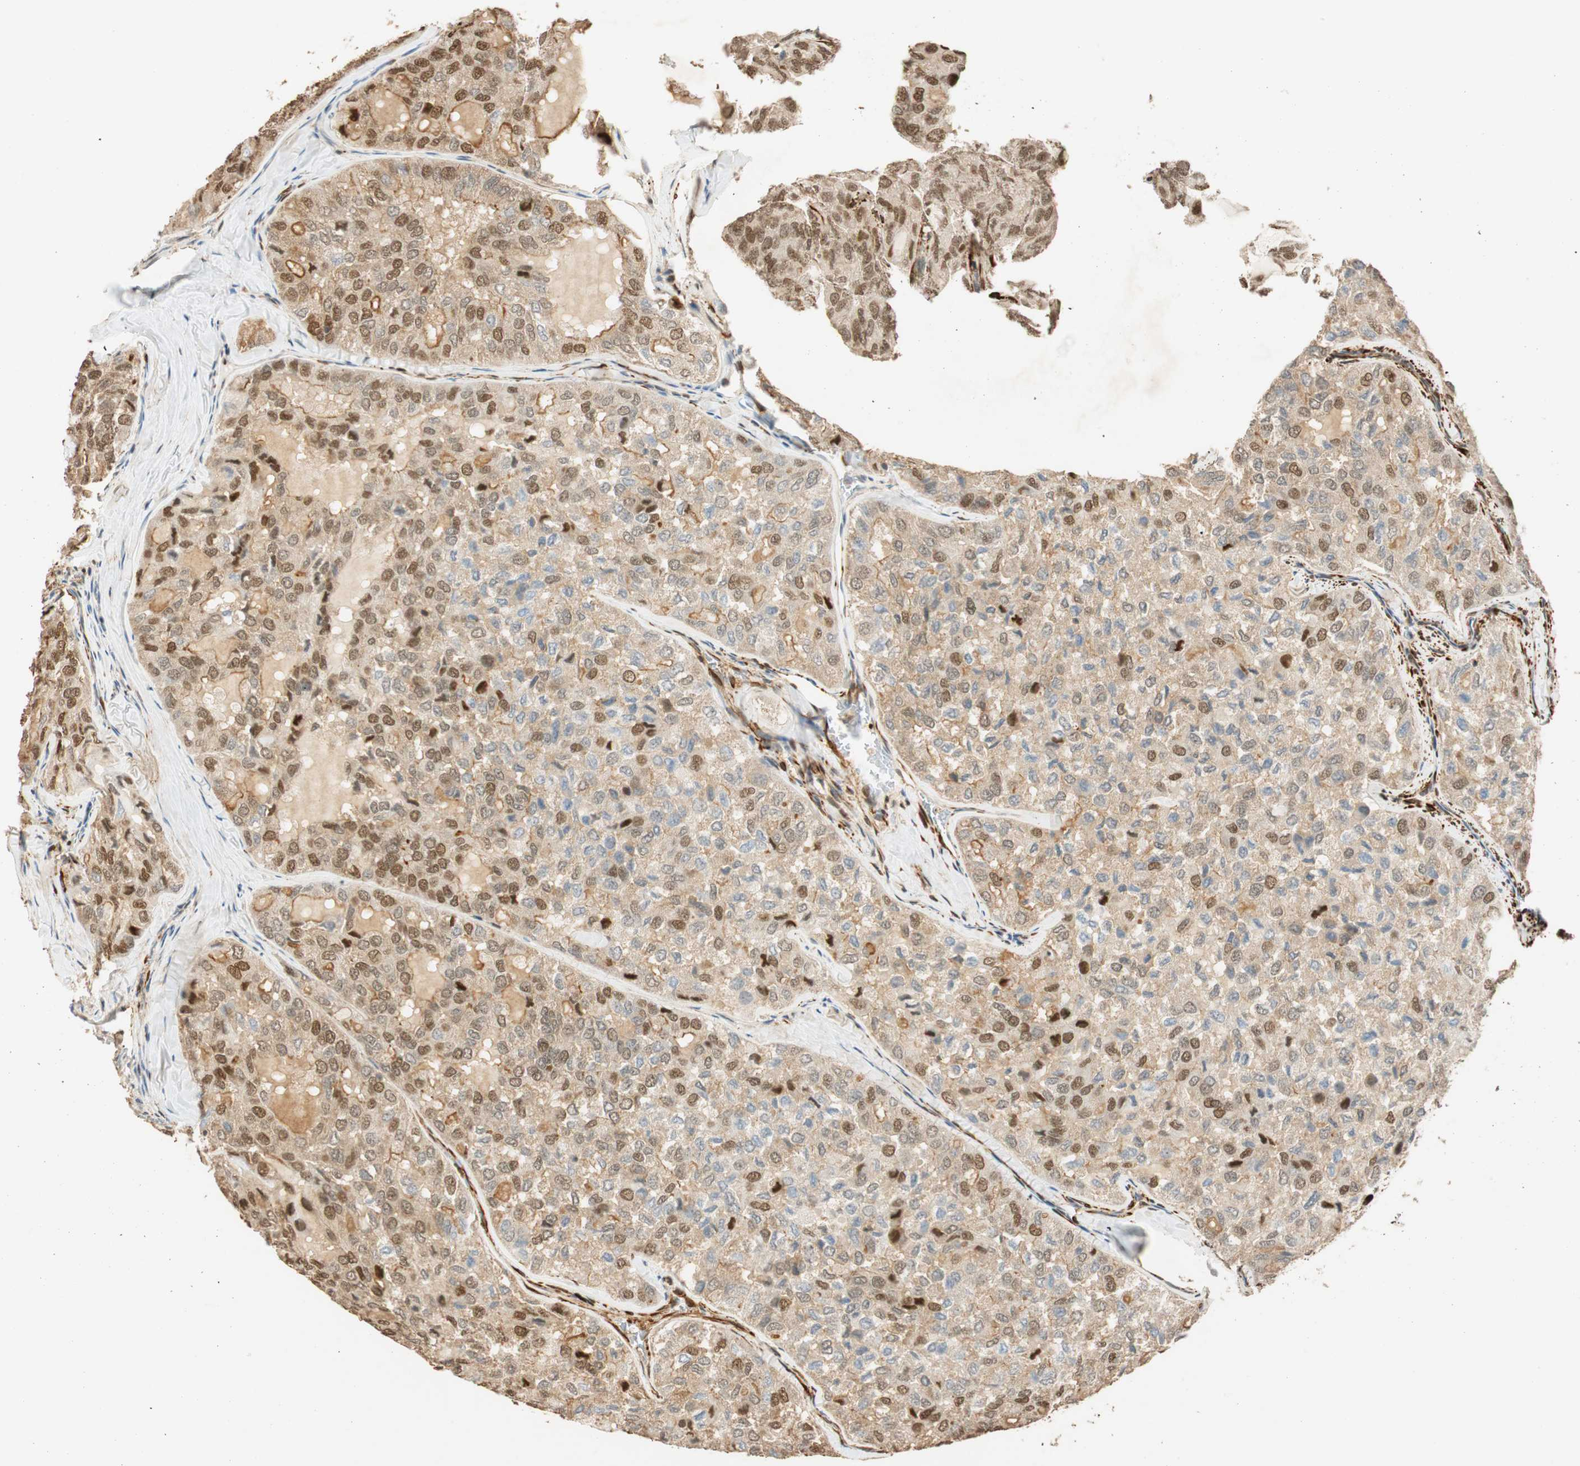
{"staining": {"intensity": "moderate", "quantity": "25%-75%", "location": "cytoplasmic/membranous,nuclear"}, "tissue": "thyroid cancer", "cell_type": "Tumor cells", "image_type": "cancer", "snomed": [{"axis": "morphology", "description": "Follicular adenoma carcinoma, NOS"}, {"axis": "topography", "description": "Thyroid gland"}], "caption": "The immunohistochemical stain labels moderate cytoplasmic/membranous and nuclear staining in tumor cells of follicular adenoma carcinoma (thyroid) tissue.", "gene": "NES", "patient": {"sex": "male", "age": 75}}